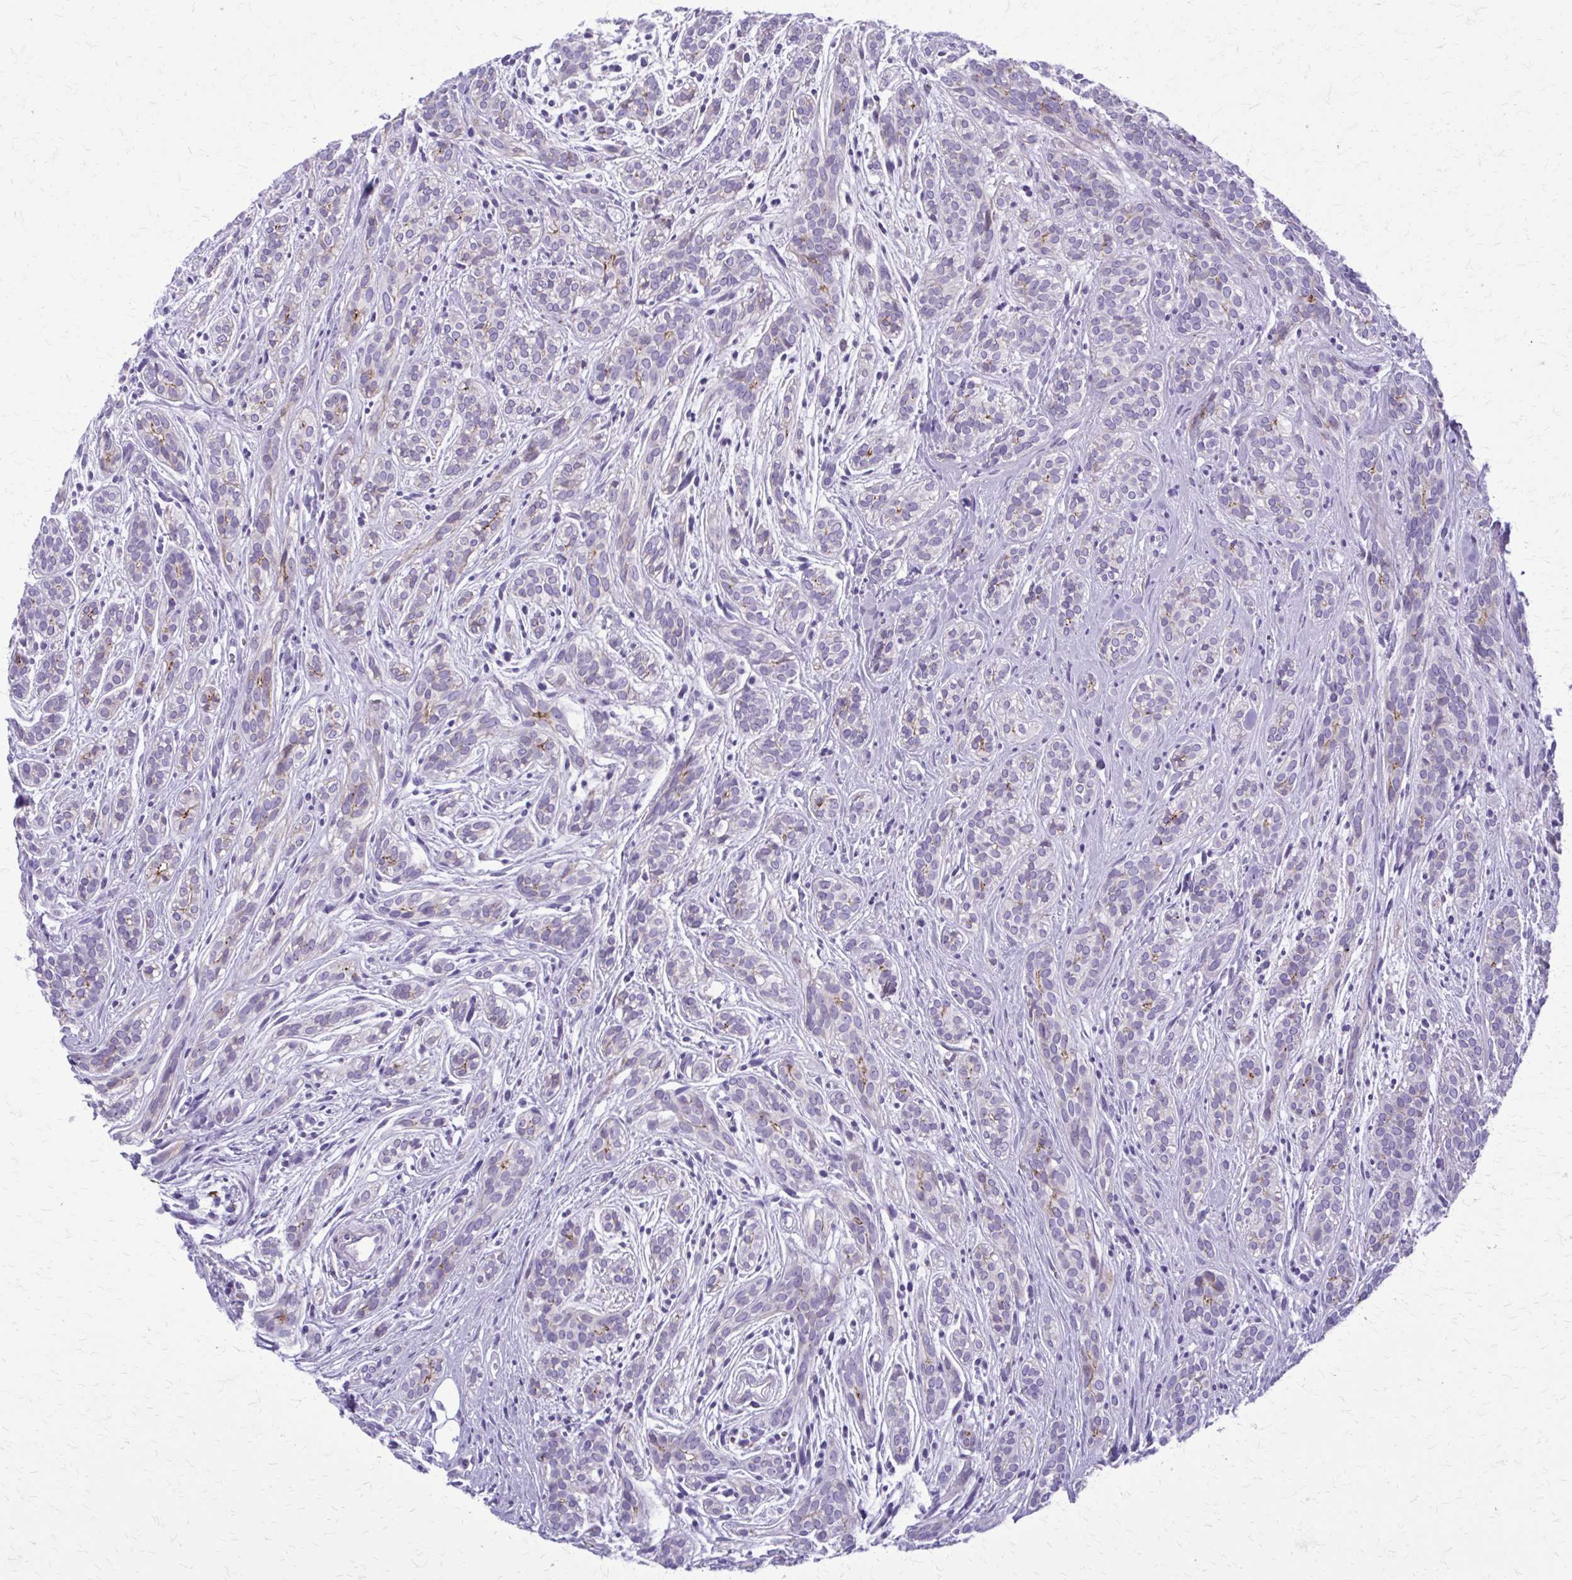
{"staining": {"intensity": "weak", "quantity": "<25%", "location": "cytoplasmic/membranous"}, "tissue": "head and neck cancer", "cell_type": "Tumor cells", "image_type": "cancer", "snomed": [{"axis": "morphology", "description": "Adenocarcinoma, NOS"}, {"axis": "topography", "description": "Head-Neck"}], "caption": "Immunohistochemical staining of head and neck adenocarcinoma exhibits no significant staining in tumor cells.", "gene": "PEDS1", "patient": {"sex": "female", "age": 57}}